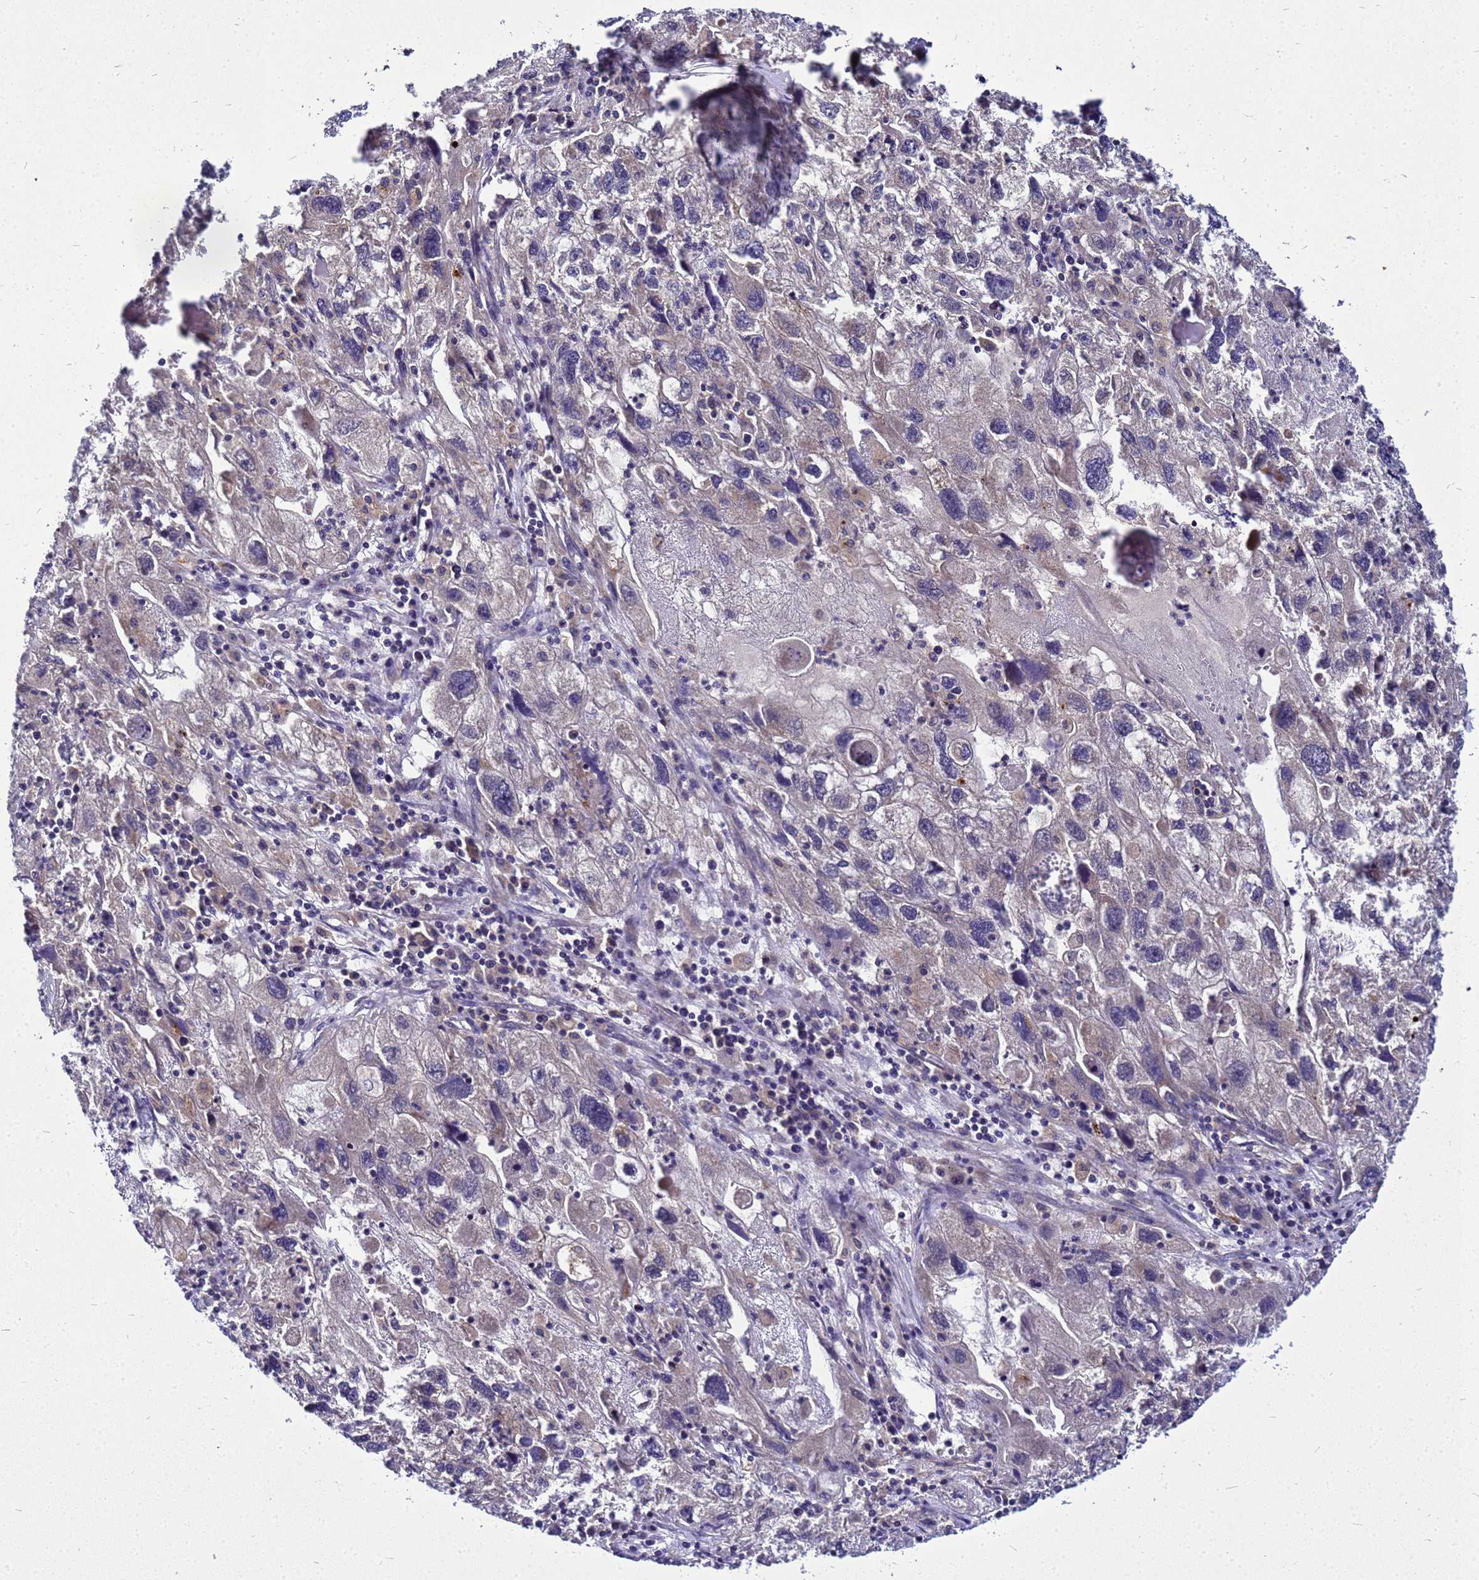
{"staining": {"intensity": "negative", "quantity": "none", "location": "none"}, "tissue": "endometrial cancer", "cell_type": "Tumor cells", "image_type": "cancer", "snomed": [{"axis": "morphology", "description": "Adenocarcinoma, NOS"}, {"axis": "topography", "description": "Endometrium"}], "caption": "This is a micrograph of immunohistochemistry staining of adenocarcinoma (endometrial), which shows no staining in tumor cells.", "gene": "SAT1", "patient": {"sex": "female", "age": 49}}